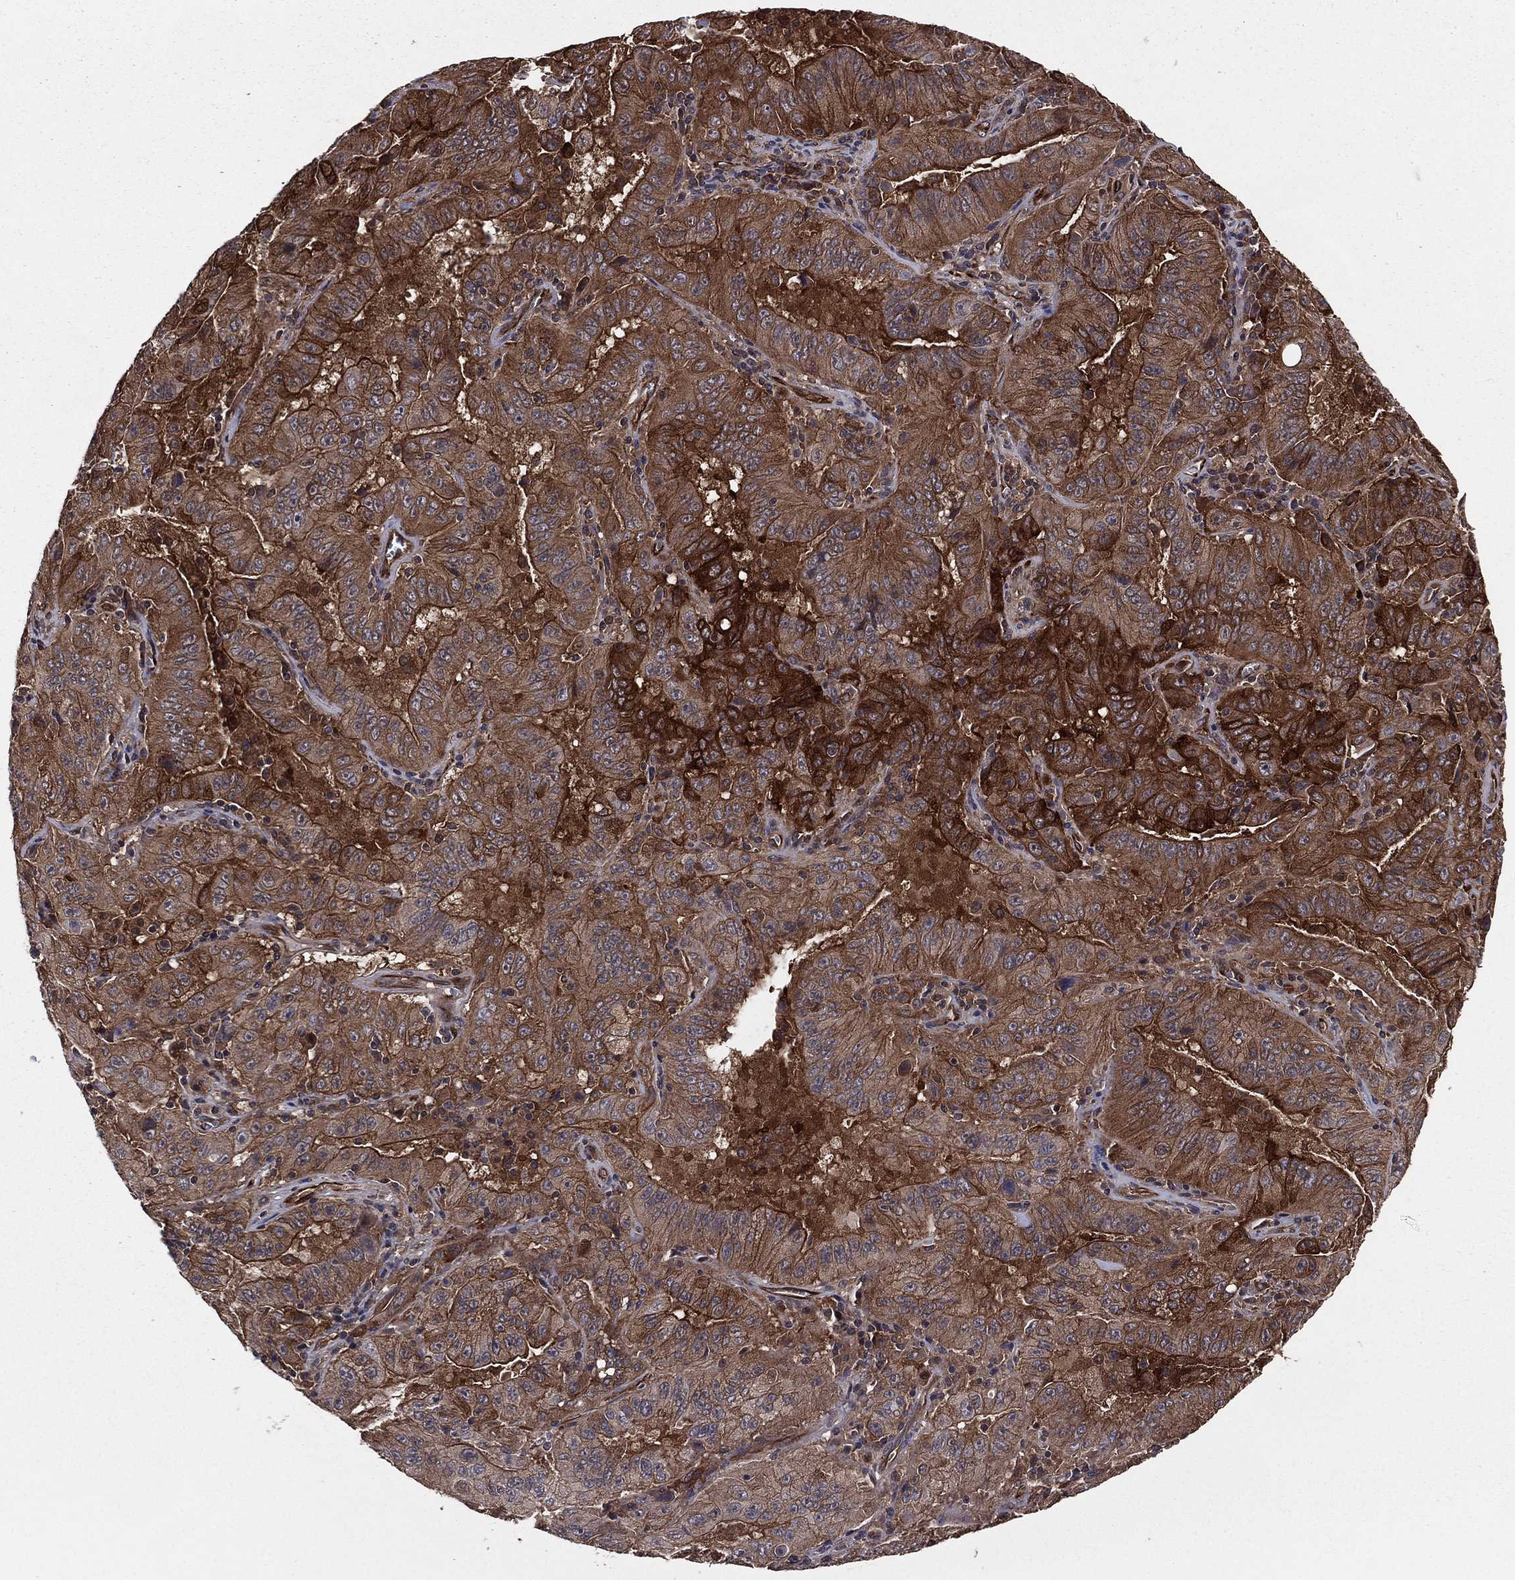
{"staining": {"intensity": "strong", "quantity": ">75%", "location": "cytoplasmic/membranous"}, "tissue": "pancreatic cancer", "cell_type": "Tumor cells", "image_type": "cancer", "snomed": [{"axis": "morphology", "description": "Adenocarcinoma, NOS"}, {"axis": "topography", "description": "Pancreas"}], "caption": "Tumor cells demonstrate high levels of strong cytoplasmic/membranous expression in about >75% of cells in pancreatic adenocarcinoma.", "gene": "CERT1", "patient": {"sex": "male", "age": 63}}